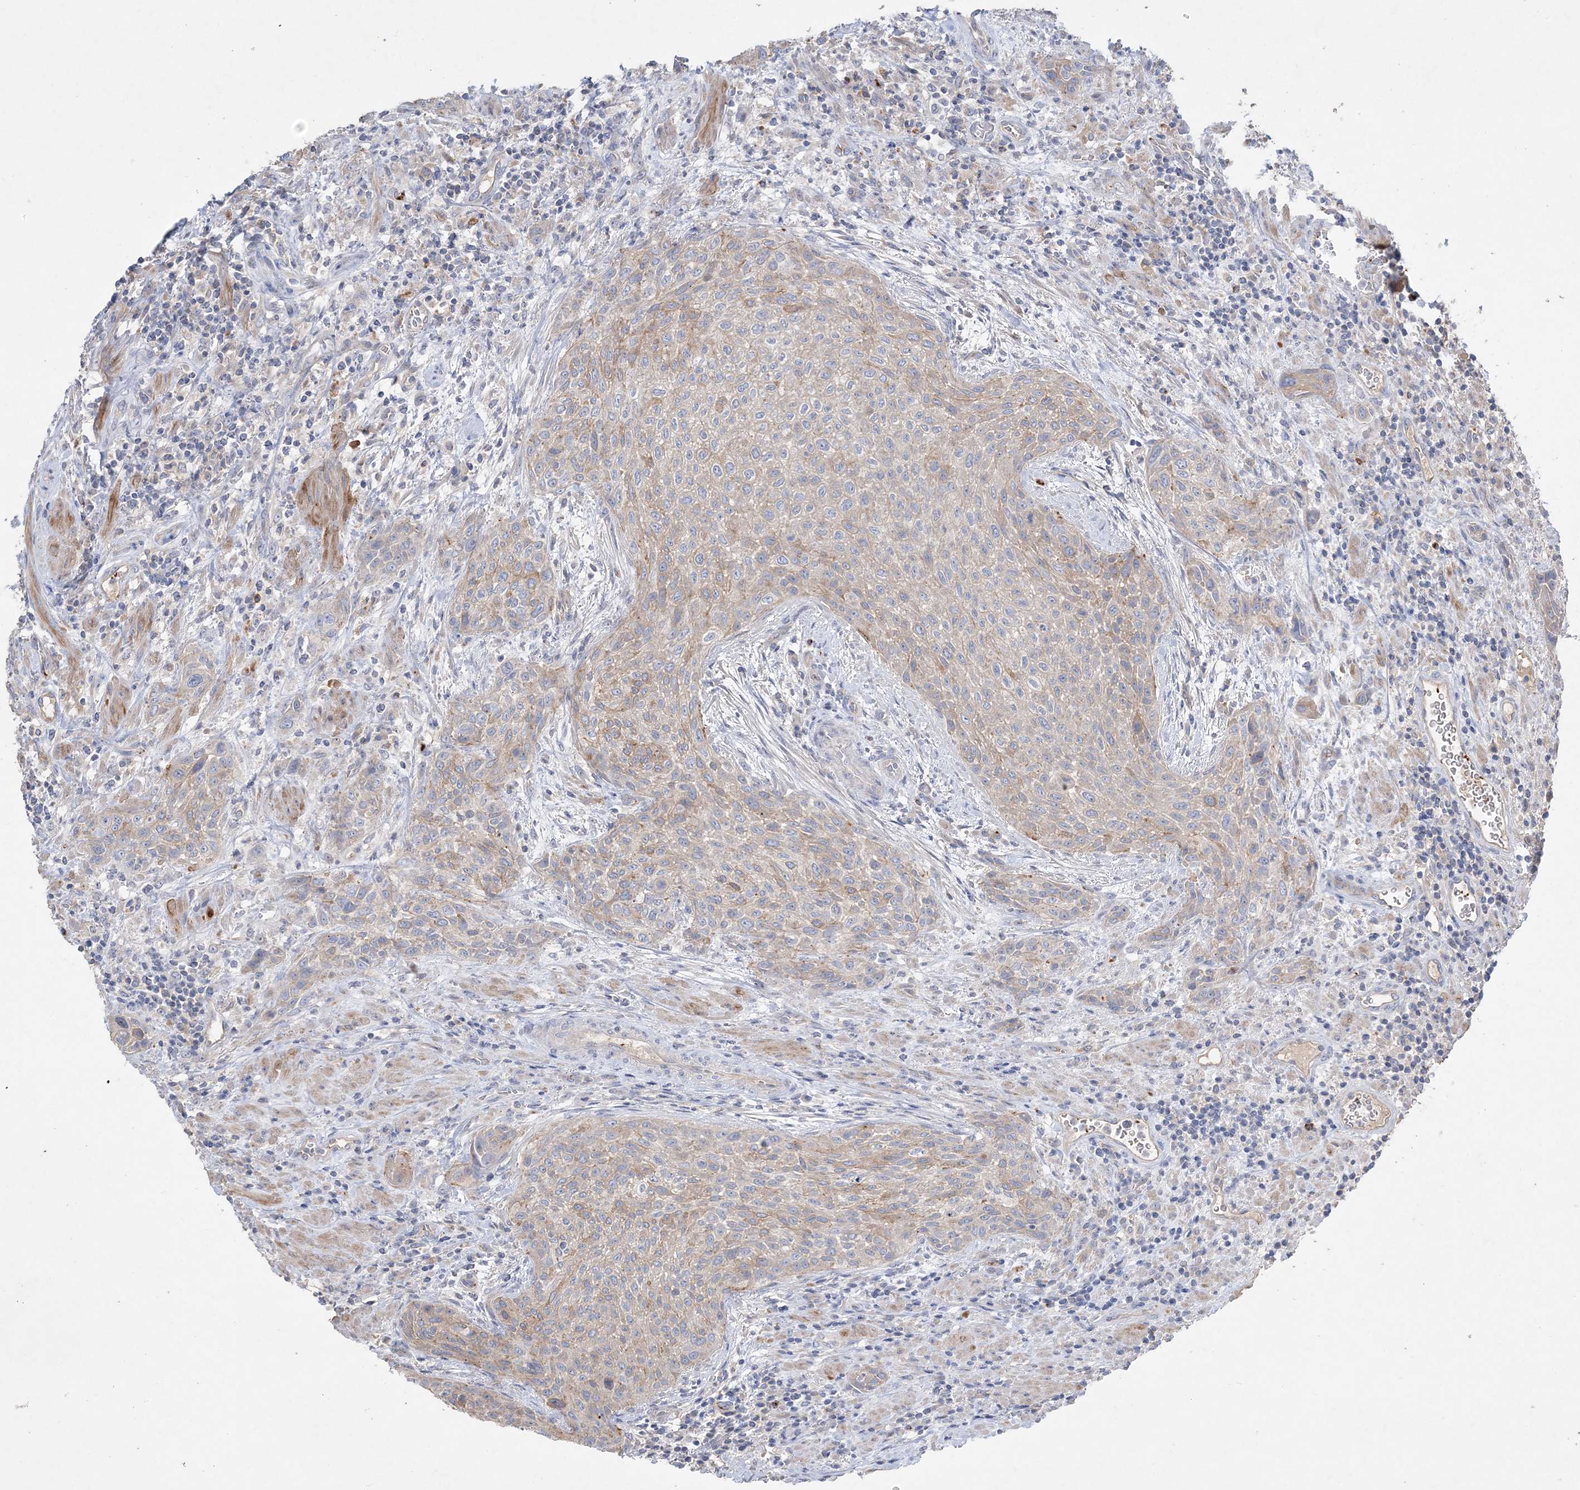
{"staining": {"intensity": "weak", "quantity": "<25%", "location": "cytoplasmic/membranous"}, "tissue": "urothelial cancer", "cell_type": "Tumor cells", "image_type": "cancer", "snomed": [{"axis": "morphology", "description": "Urothelial carcinoma, High grade"}, {"axis": "topography", "description": "Urinary bladder"}], "caption": "Urothelial cancer was stained to show a protein in brown. There is no significant staining in tumor cells. (DAB (3,3'-diaminobenzidine) immunohistochemistry (IHC), high magnification).", "gene": "ADCK2", "patient": {"sex": "male", "age": 35}}